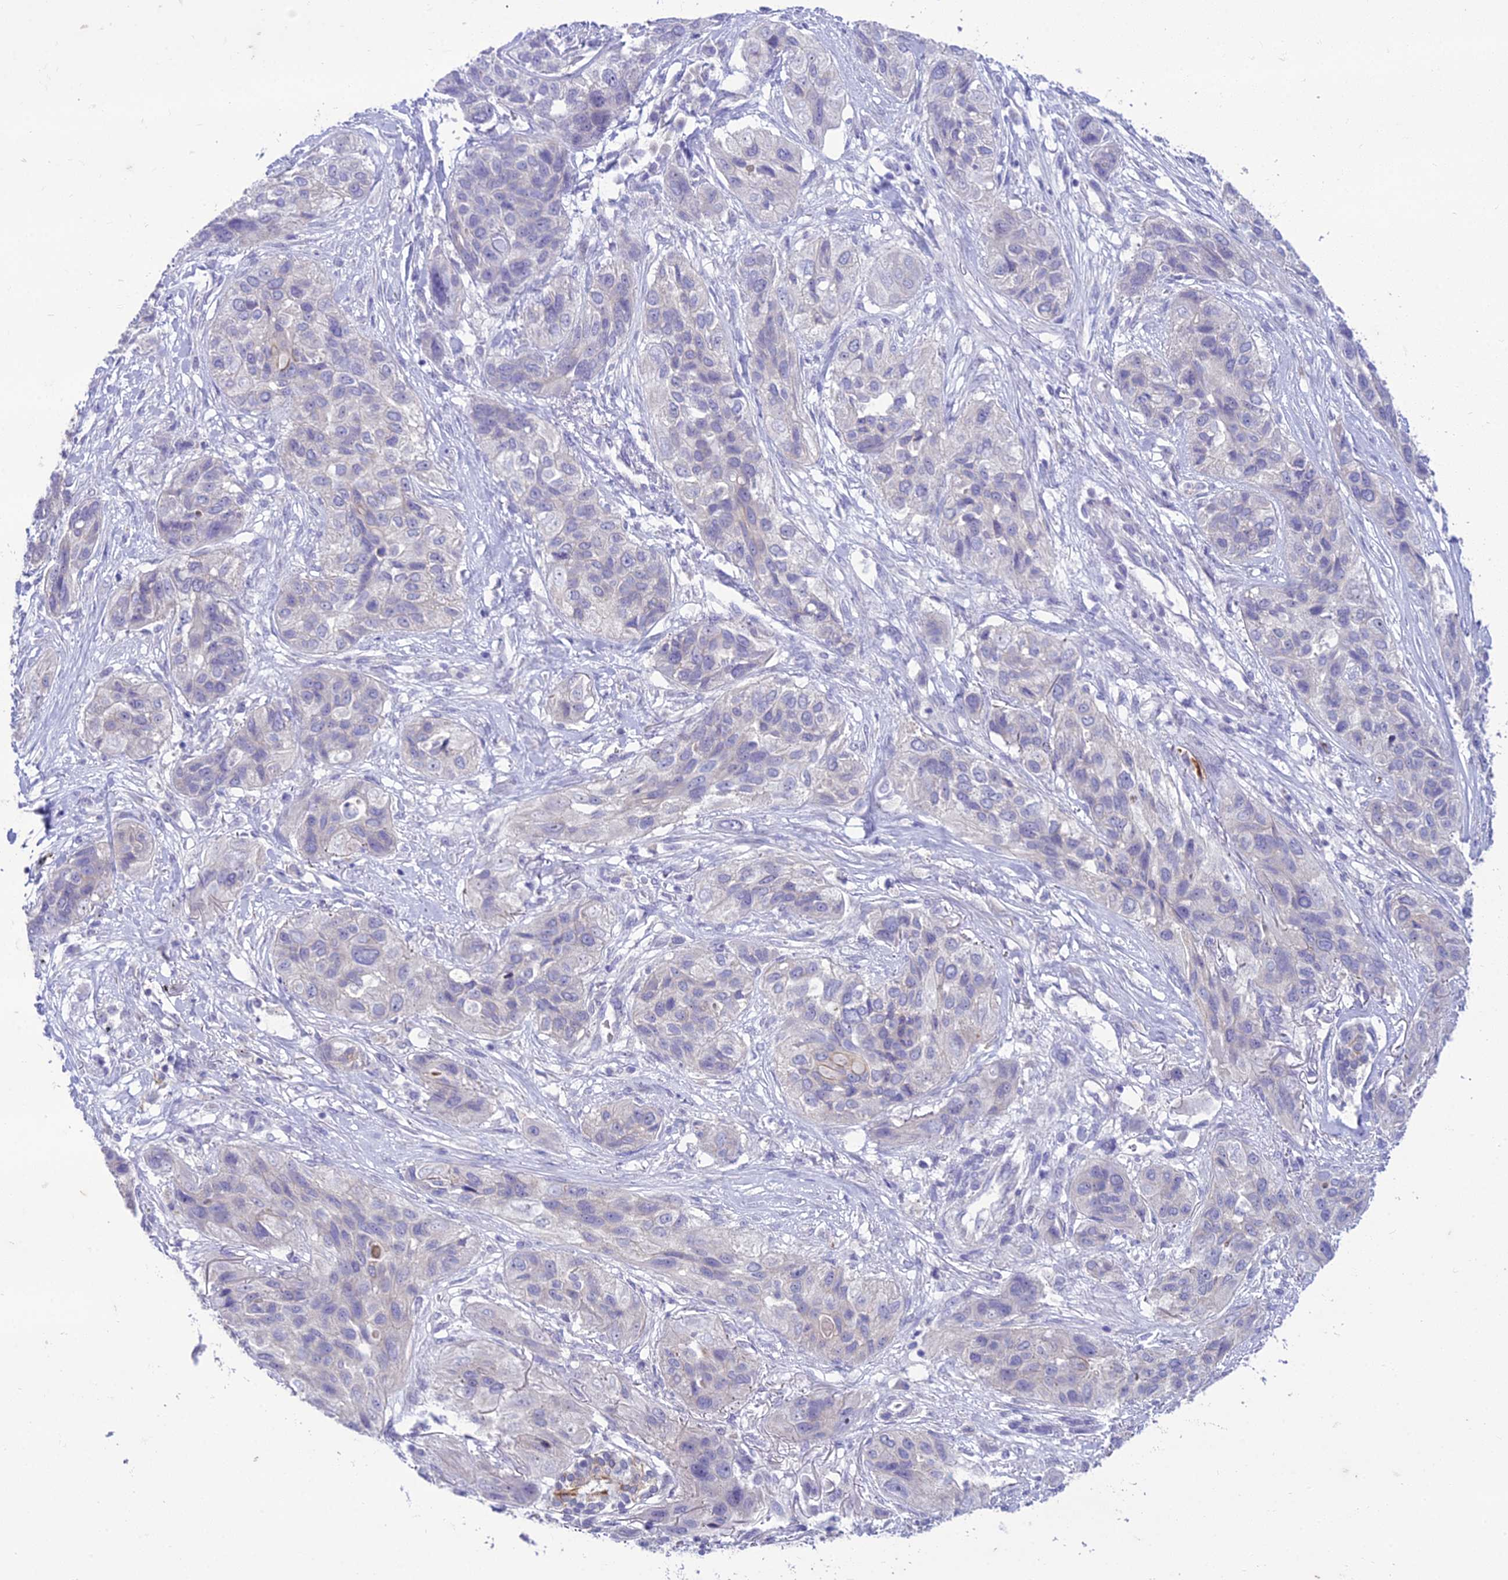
{"staining": {"intensity": "negative", "quantity": "none", "location": "none"}, "tissue": "lung cancer", "cell_type": "Tumor cells", "image_type": "cancer", "snomed": [{"axis": "morphology", "description": "Squamous cell carcinoma, NOS"}, {"axis": "topography", "description": "Lung"}], "caption": "This is a micrograph of IHC staining of lung cancer, which shows no positivity in tumor cells. (Immunohistochemistry, brightfield microscopy, high magnification).", "gene": "SCRT1", "patient": {"sex": "female", "age": 70}}